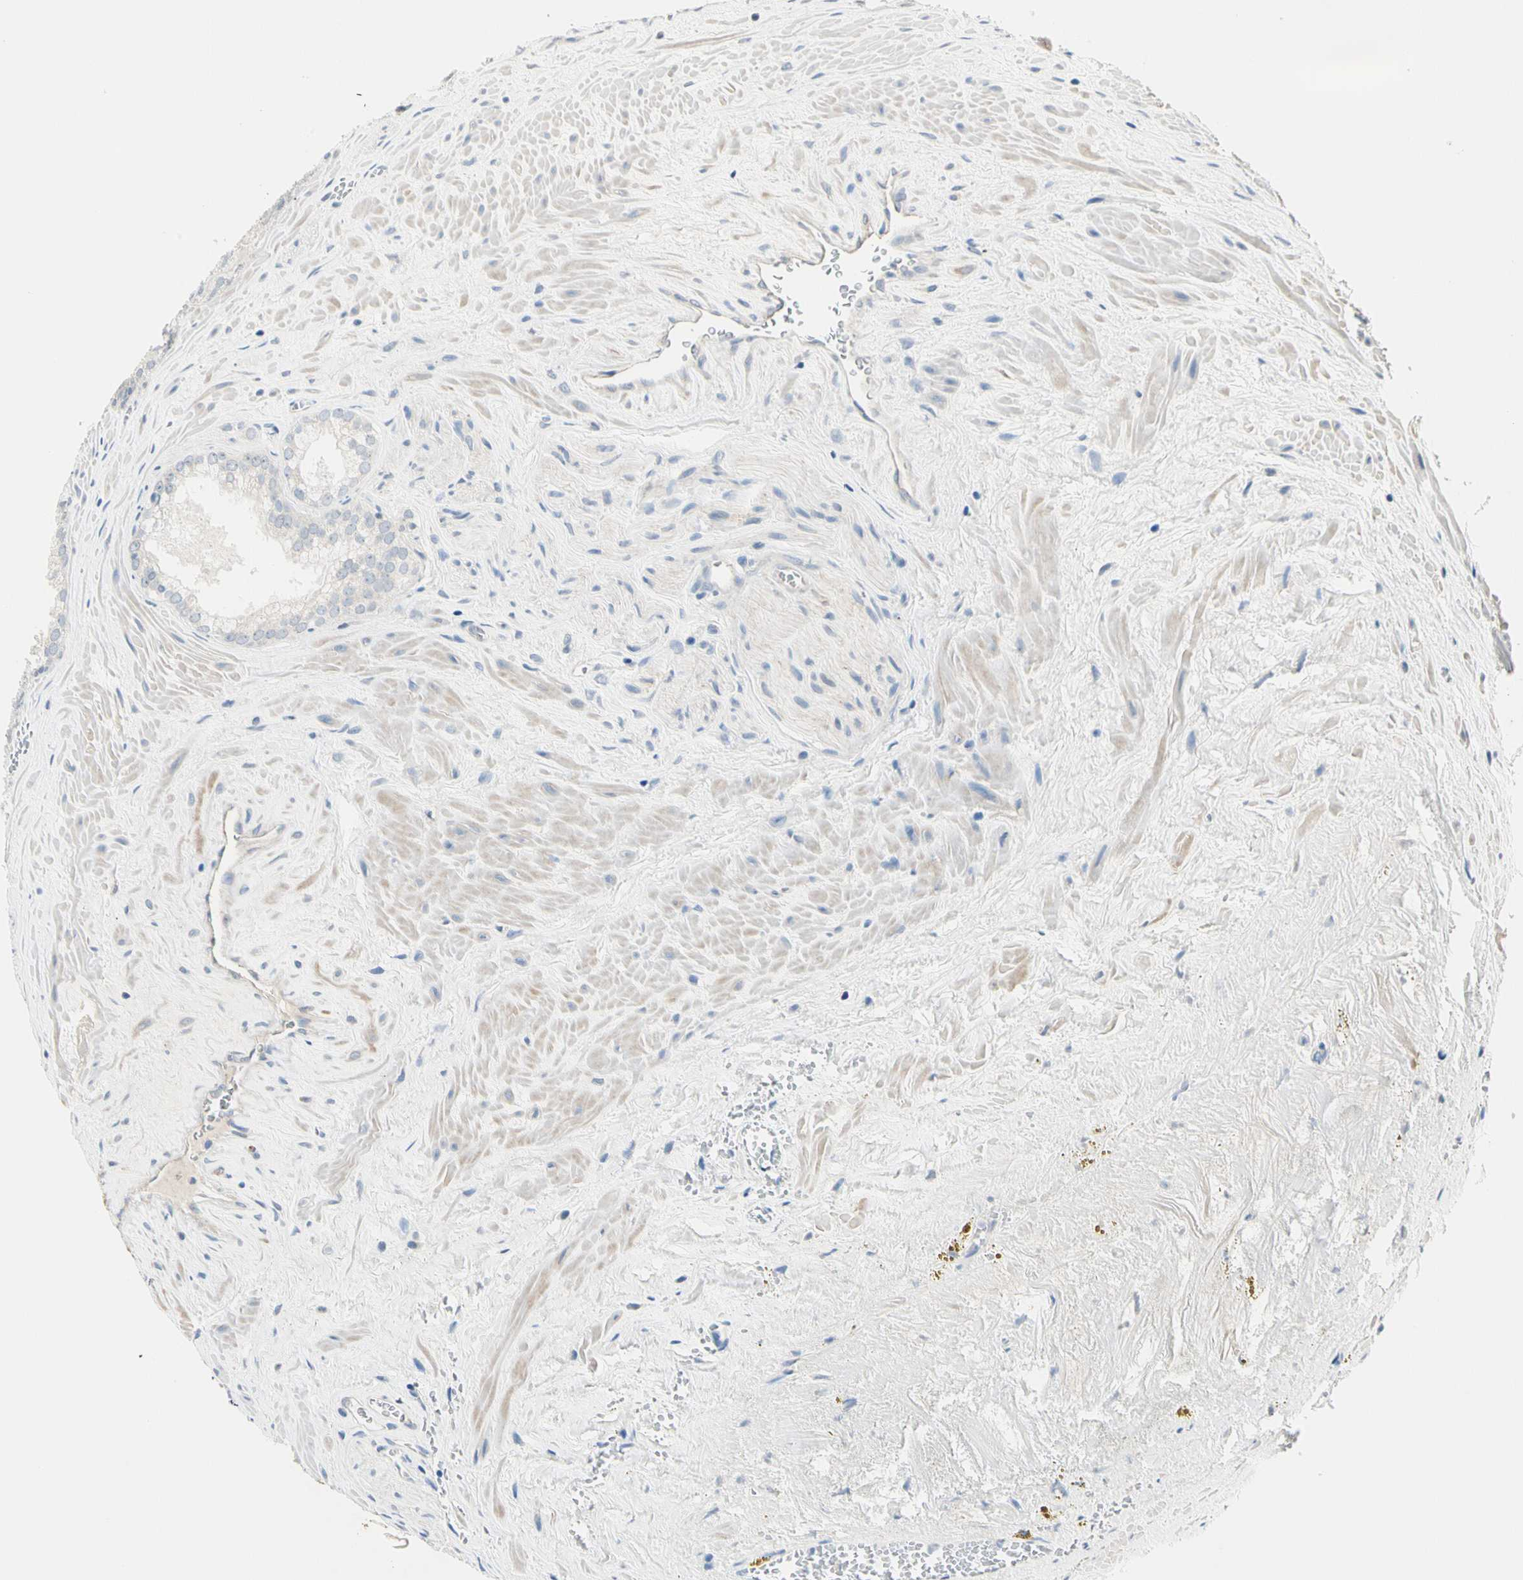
{"staining": {"intensity": "negative", "quantity": "none", "location": "none"}, "tissue": "prostate cancer", "cell_type": "Tumor cells", "image_type": "cancer", "snomed": [{"axis": "morphology", "description": "Adenocarcinoma, Low grade"}, {"axis": "topography", "description": "Prostate"}], "caption": "Photomicrograph shows no protein expression in tumor cells of adenocarcinoma (low-grade) (prostate) tissue. (Brightfield microscopy of DAB IHC at high magnification).", "gene": "GPR153", "patient": {"sex": "male", "age": 60}}